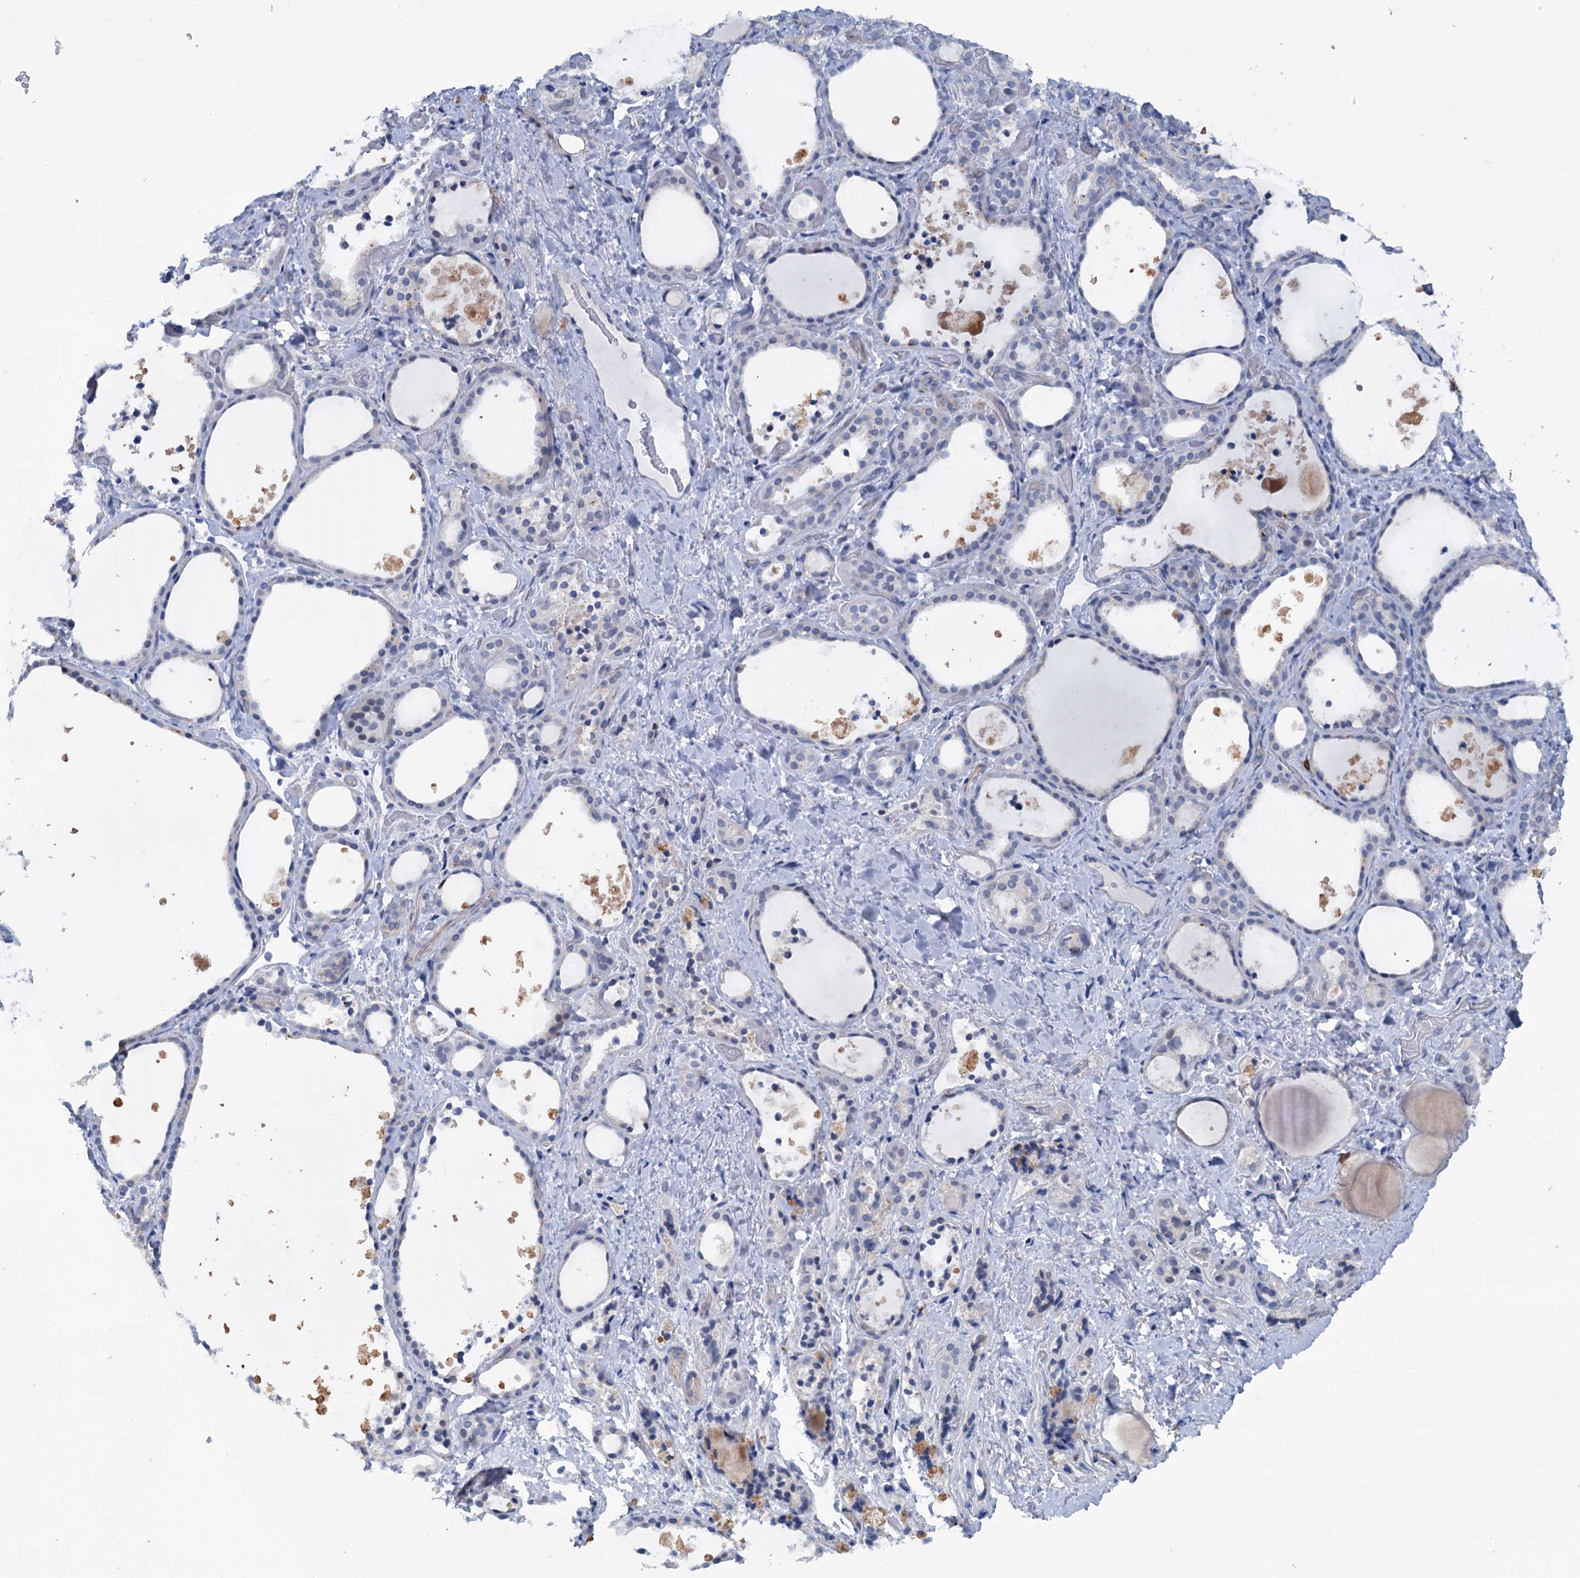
{"staining": {"intensity": "negative", "quantity": "none", "location": "none"}, "tissue": "thyroid gland", "cell_type": "Glandular cells", "image_type": "normal", "snomed": [{"axis": "morphology", "description": "Normal tissue, NOS"}, {"axis": "topography", "description": "Thyroid gland"}], "caption": "Thyroid gland stained for a protein using immunohistochemistry displays no positivity glandular cells.", "gene": "FAM111B", "patient": {"sex": "female", "age": 44}}